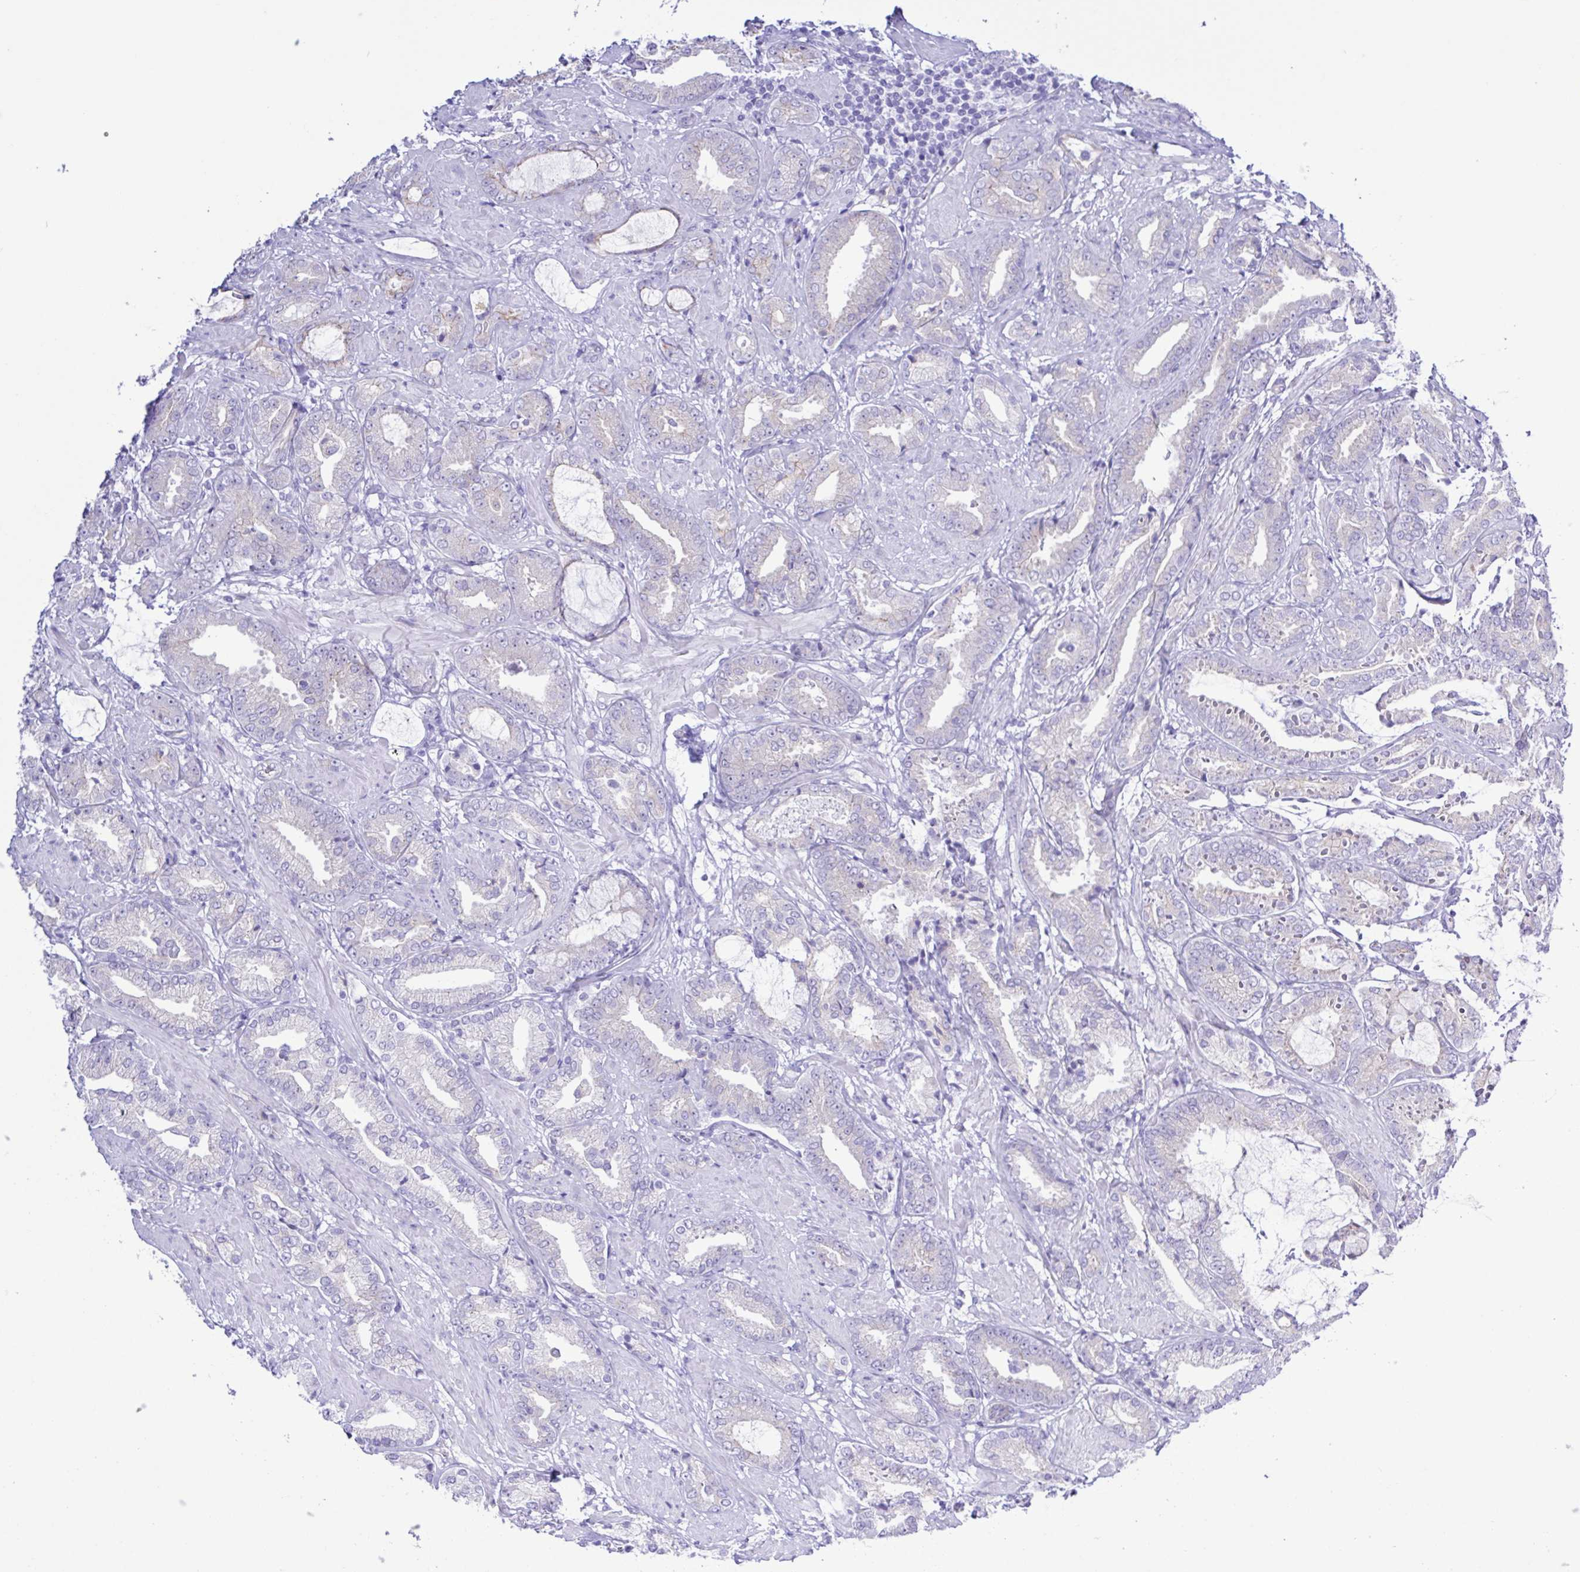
{"staining": {"intensity": "negative", "quantity": "none", "location": "none"}, "tissue": "prostate cancer", "cell_type": "Tumor cells", "image_type": "cancer", "snomed": [{"axis": "morphology", "description": "Adenocarcinoma, High grade"}, {"axis": "topography", "description": "Prostate"}], "caption": "Protein analysis of high-grade adenocarcinoma (prostate) demonstrates no significant positivity in tumor cells.", "gene": "CYP11A1", "patient": {"sex": "male", "age": 56}}